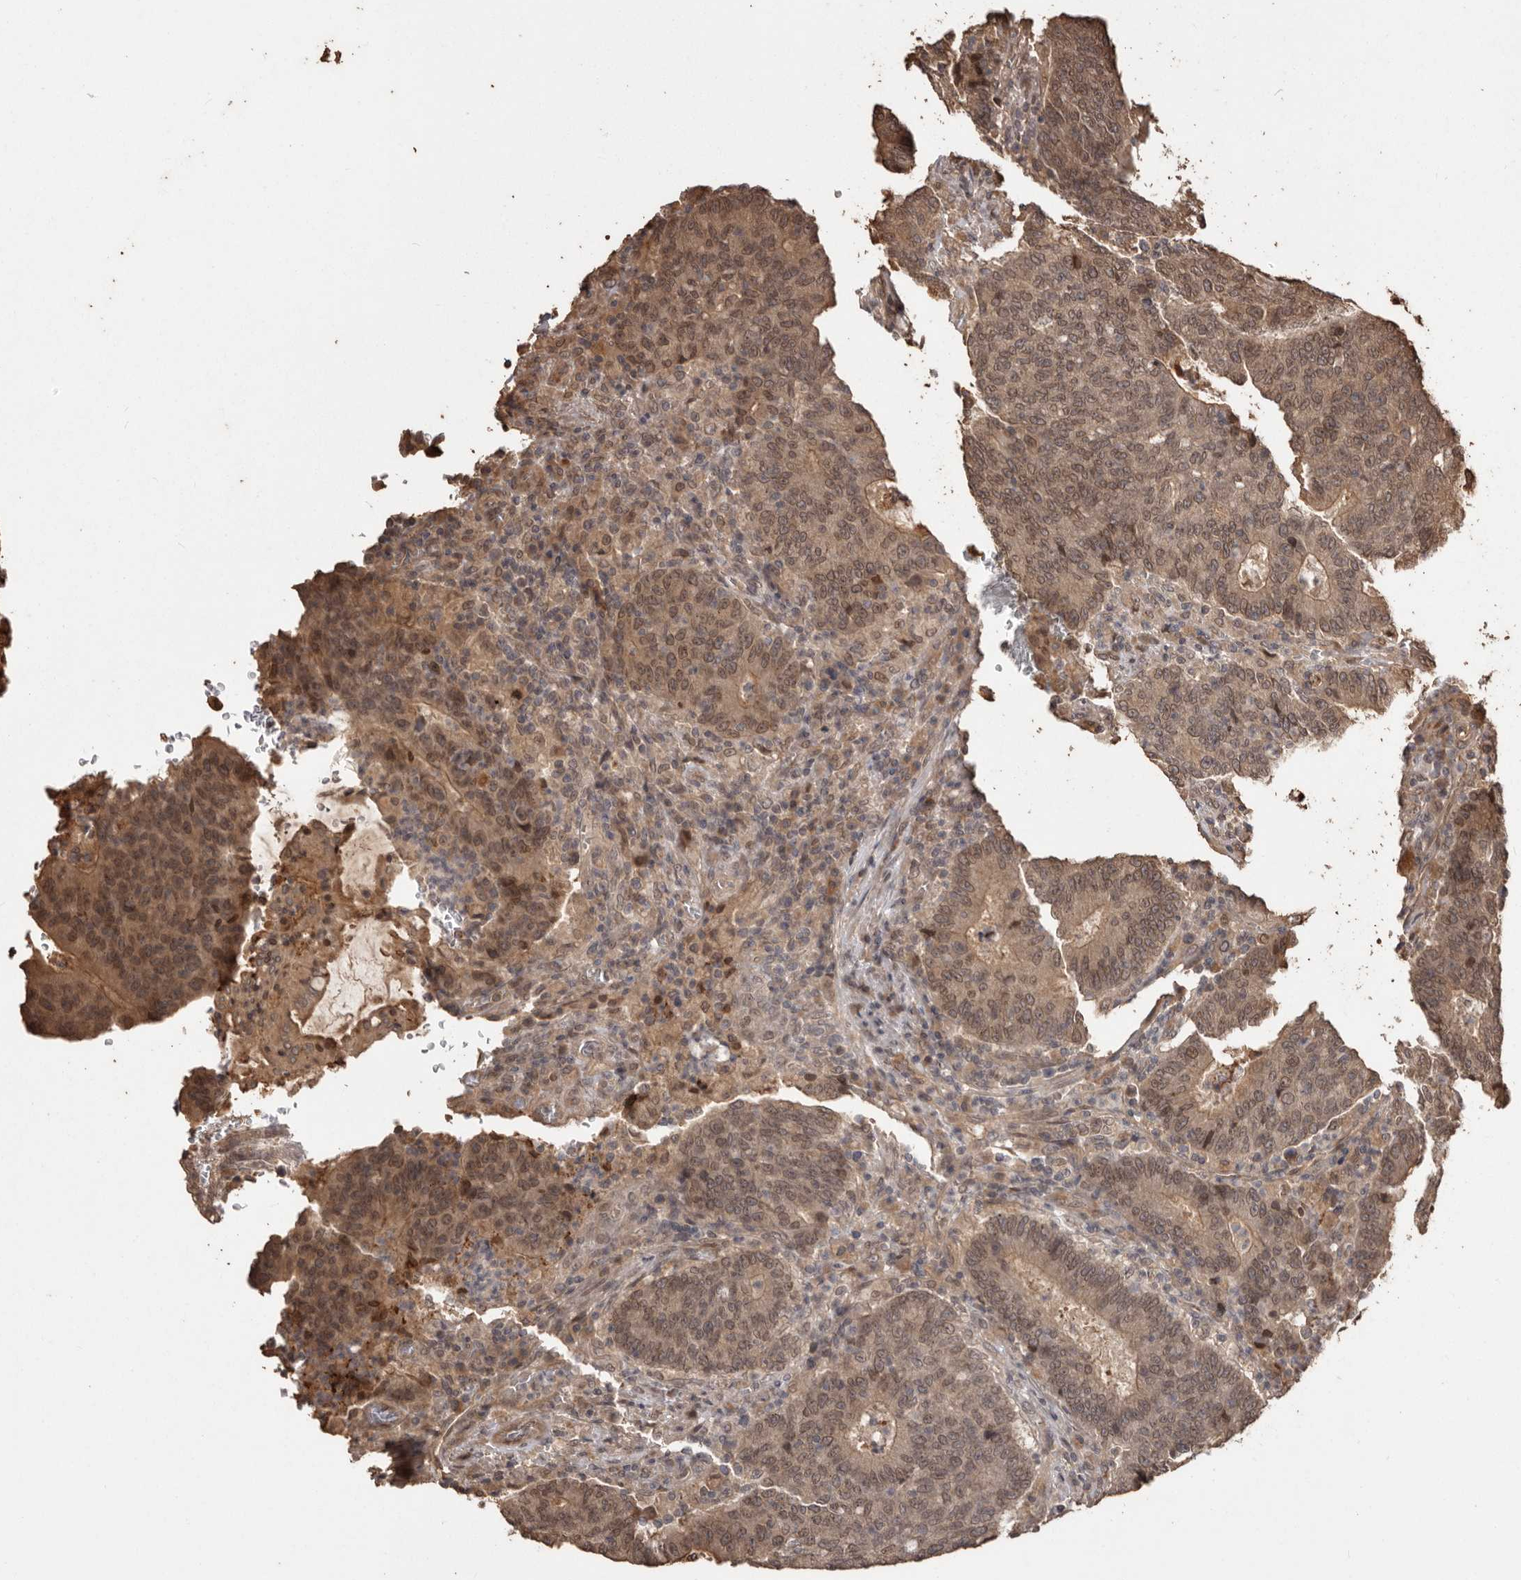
{"staining": {"intensity": "moderate", "quantity": ">75%", "location": "nuclear"}, "tissue": "colorectal cancer", "cell_type": "Tumor cells", "image_type": "cancer", "snomed": [{"axis": "morphology", "description": "Adenocarcinoma, NOS"}, {"axis": "topography", "description": "Colon"}], "caption": "About >75% of tumor cells in human colorectal cancer display moderate nuclear protein staining as visualized by brown immunohistochemical staining.", "gene": "NUP43", "patient": {"sex": "female", "age": 75}}